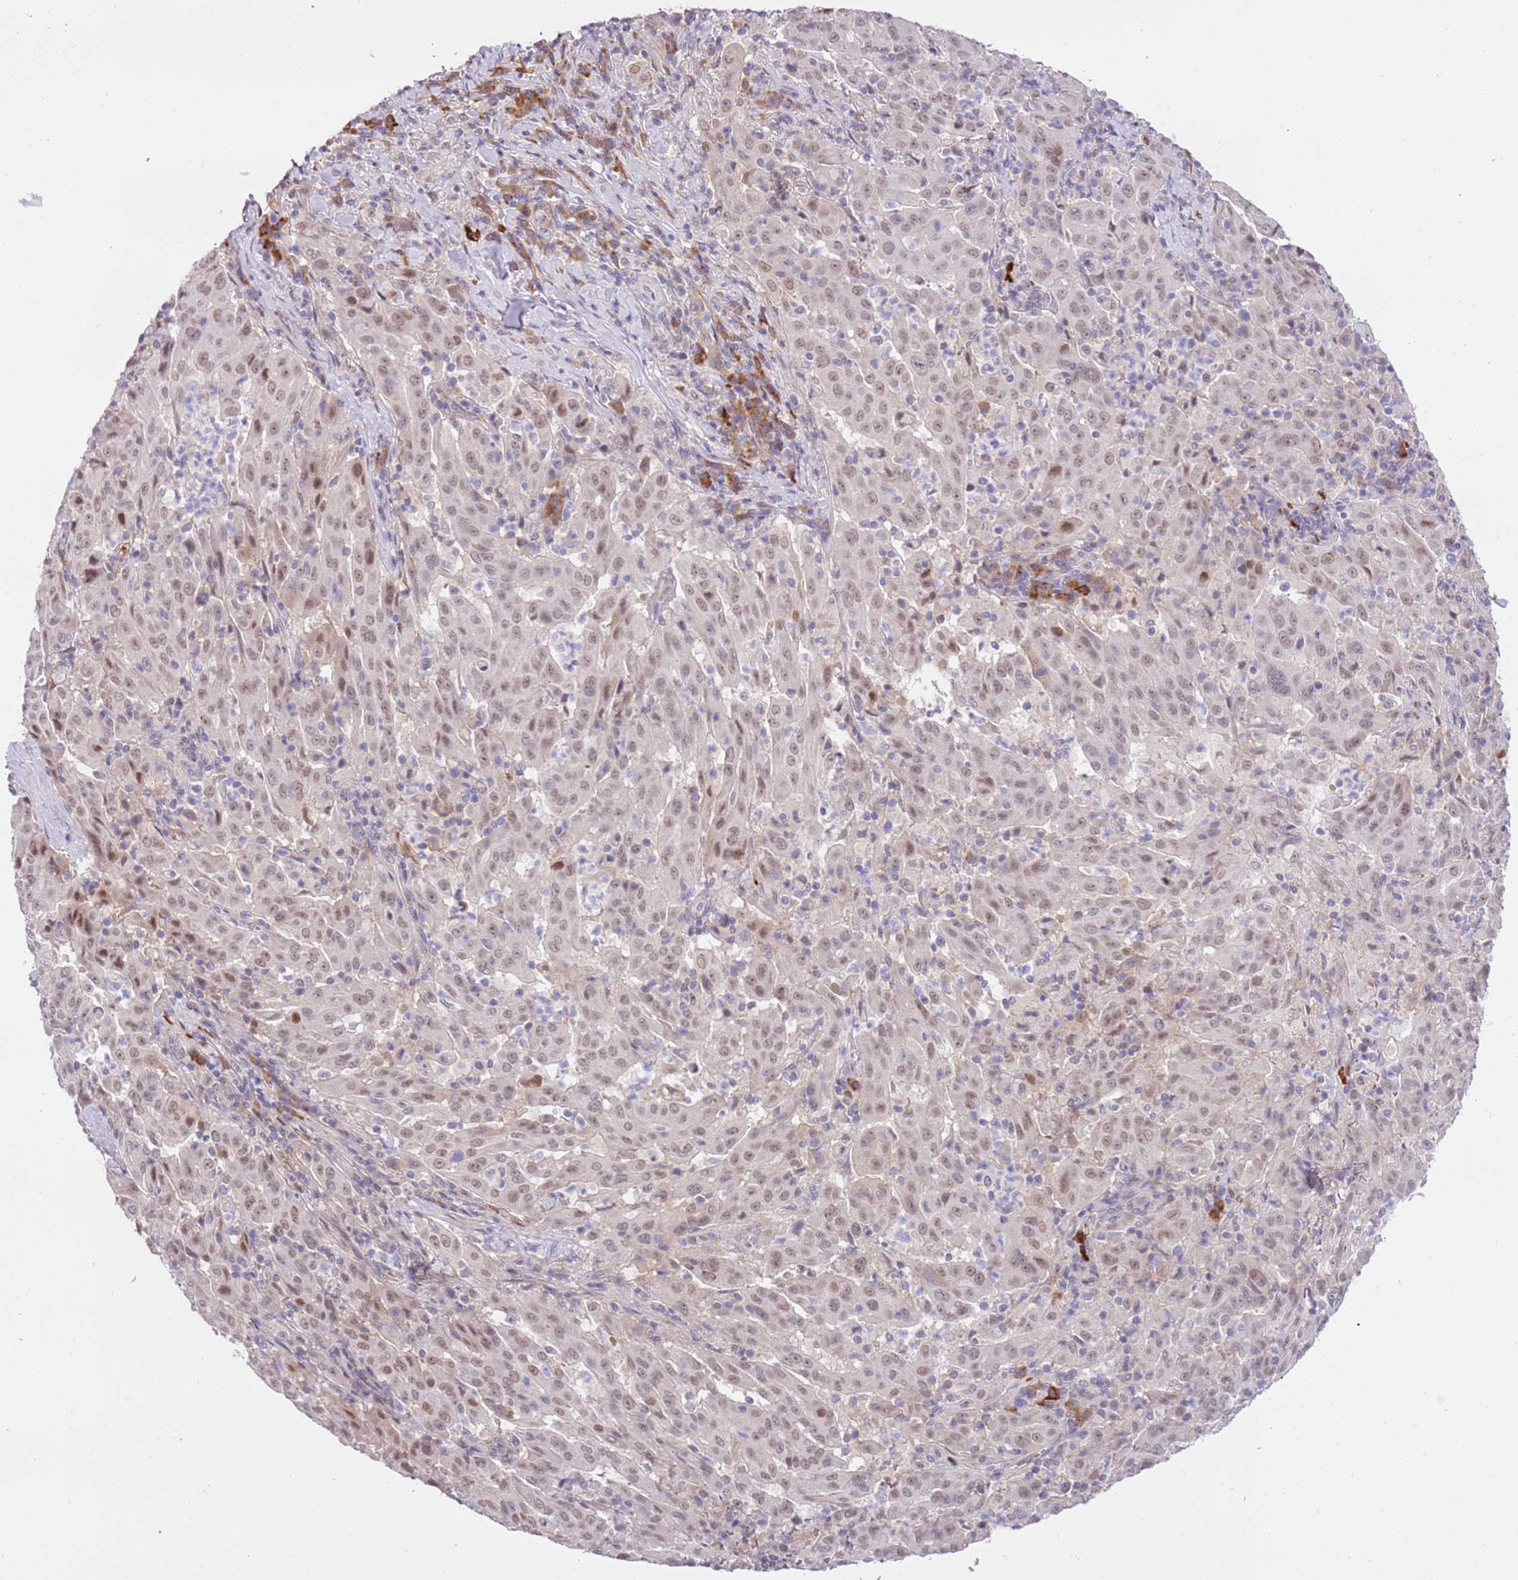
{"staining": {"intensity": "weak", "quantity": ">75%", "location": "nuclear"}, "tissue": "pancreatic cancer", "cell_type": "Tumor cells", "image_type": "cancer", "snomed": [{"axis": "morphology", "description": "Adenocarcinoma, NOS"}, {"axis": "topography", "description": "Pancreas"}], "caption": "Protein expression analysis of human pancreatic cancer (adenocarcinoma) reveals weak nuclear expression in about >75% of tumor cells.", "gene": "MAGEF1", "patient": {"sex": "male", "age": 63}}